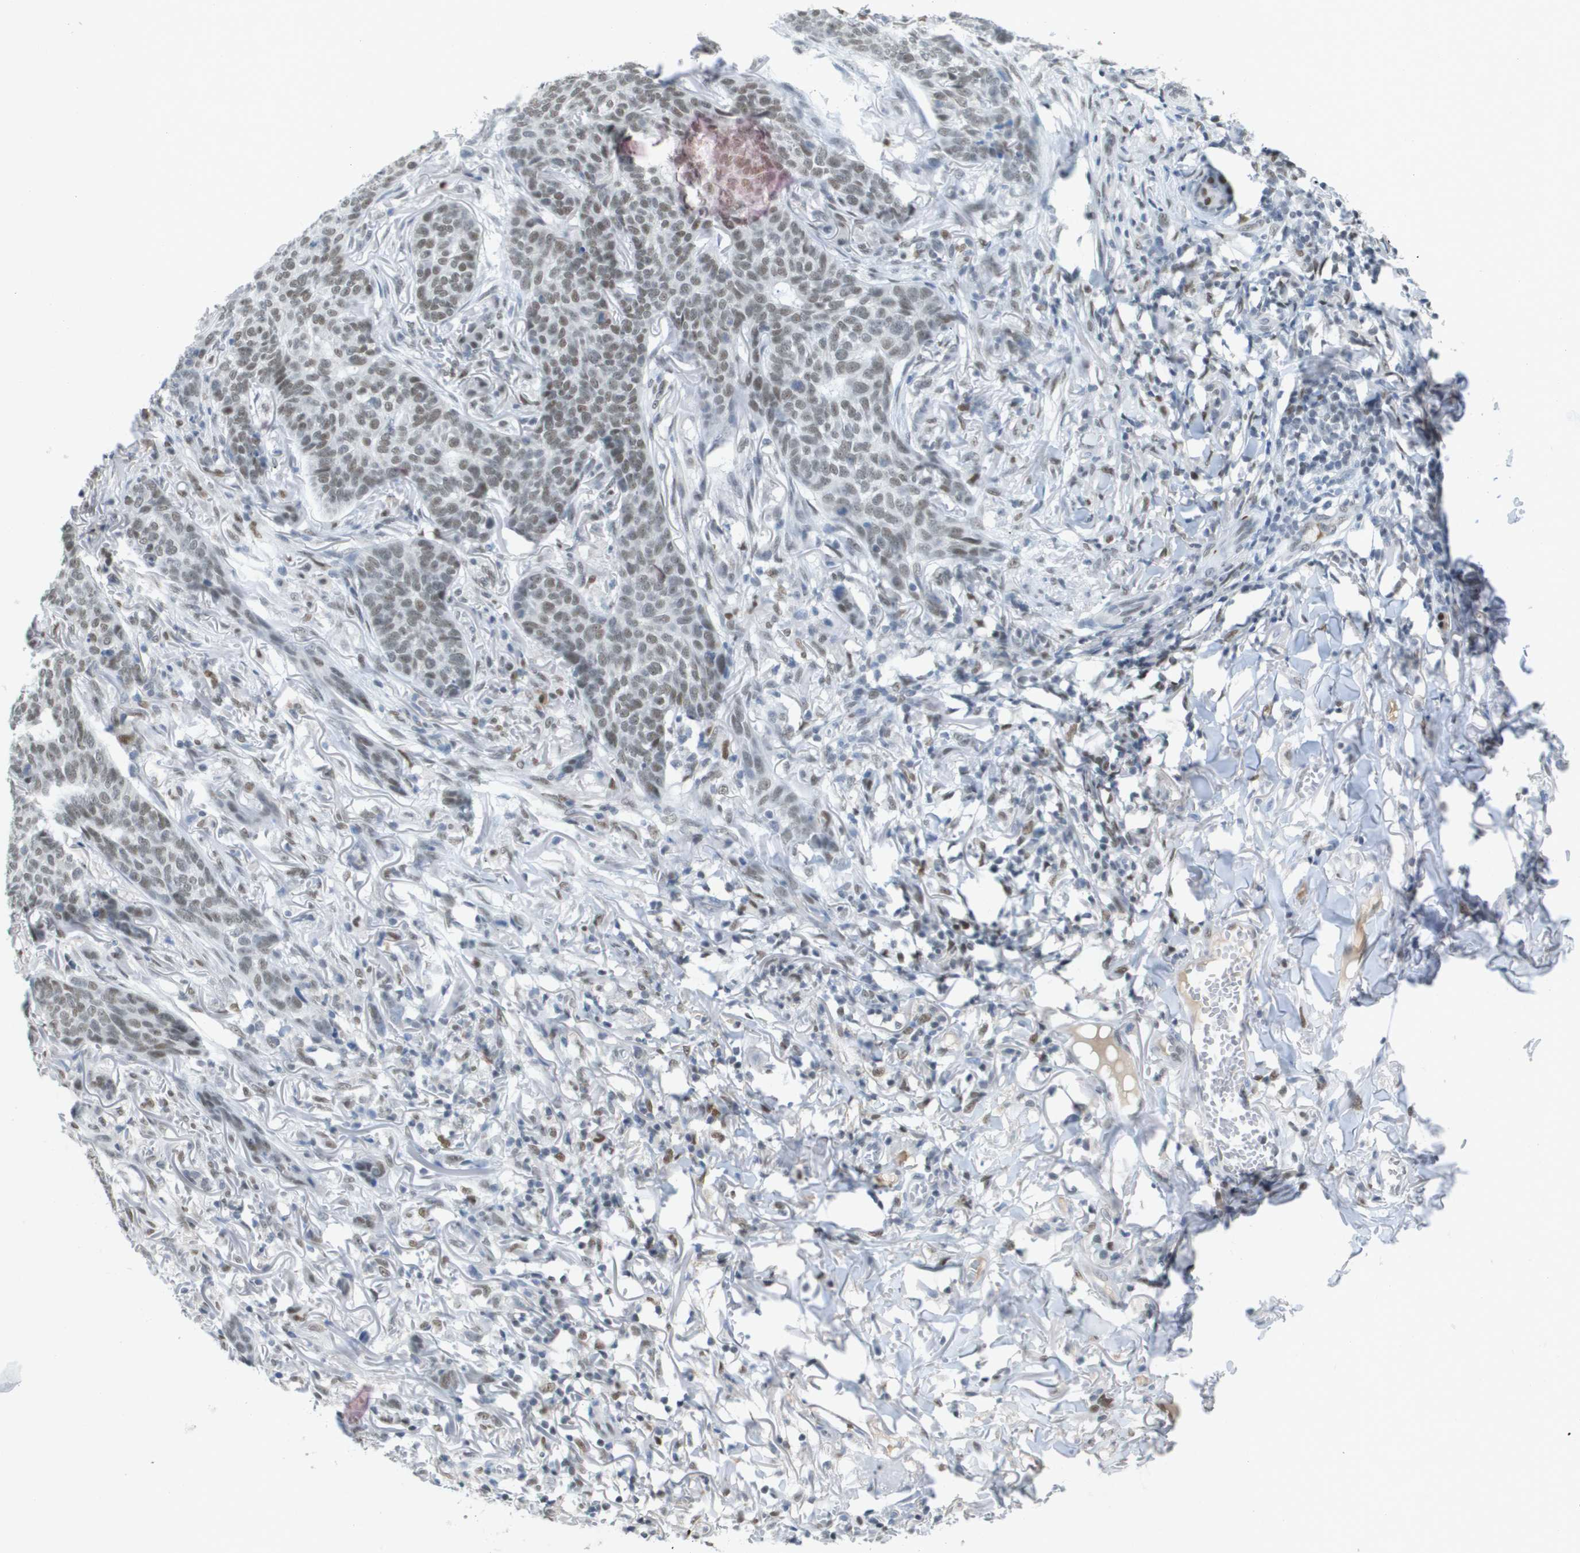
{"staining": {"intensity": "moderate", "quantity": ">75%", "location": "nuclear"}, "tissue": "skin cancer", "cell_type": "Tumor cells", "image_type": "cancer", "snomed": [{"axis": "morphology", "description": "Basal cell carcinoma"}, {"axis": "topography", "description": "Skin"}], "caption": "A high-resolution photomicrograph shows IHC staining of skin cancer (basal cell carcinoma), which displays moderate nuclear expression in about >75% of tumor cells. (DAB (3,3'-diaminobenzidine) IHC, brown staining for protein, blue staining for nuclei).", "gene": "TP53RK", "patient": {"sex": "male", "age": 85}}